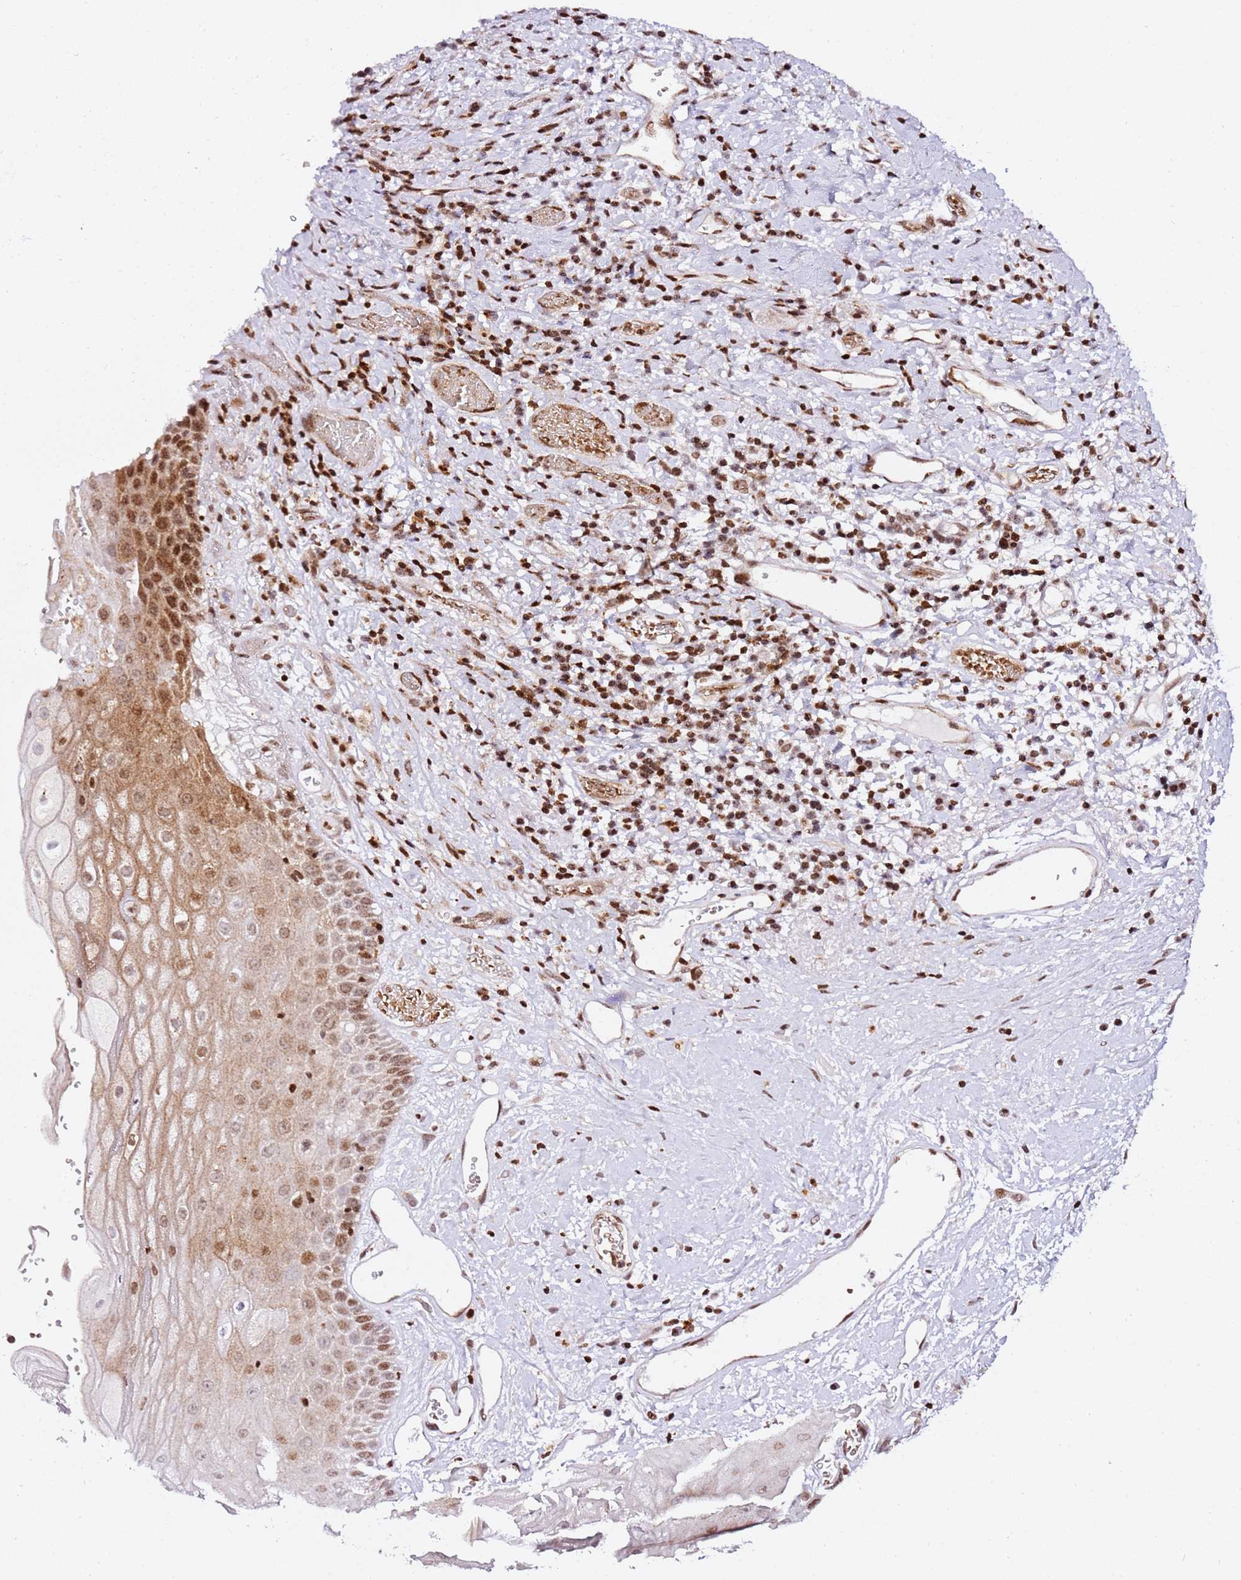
{"staining": {"intensity": "moderate", "quantity": ">75%", "location": "cytoplasmic/membranous,nuclear"}, "tissue": "oral mucosa", "cell_type": "Squamous epithelial cells", "image_type": "normal", "snomed": [{"axis": "morphology", "description": "Normal tissue, NOS"}, {"axis": "topography", "description": "Oral tissue"}], "caption": "Immunohistochemistry of normal human oral mucosa reveals medium levels of moderate cytoplasmic/membranous,nuclear staining in about >75% of squamous epithelial cells. The protein is stained brown, and the nuclei are stained in blue (DAB (3,3'-diaminobenzidine) IHC with brightfield microscopy, high magnification).", "gene": "GBP2", "patient": {"sex": "female", "age": 76}}